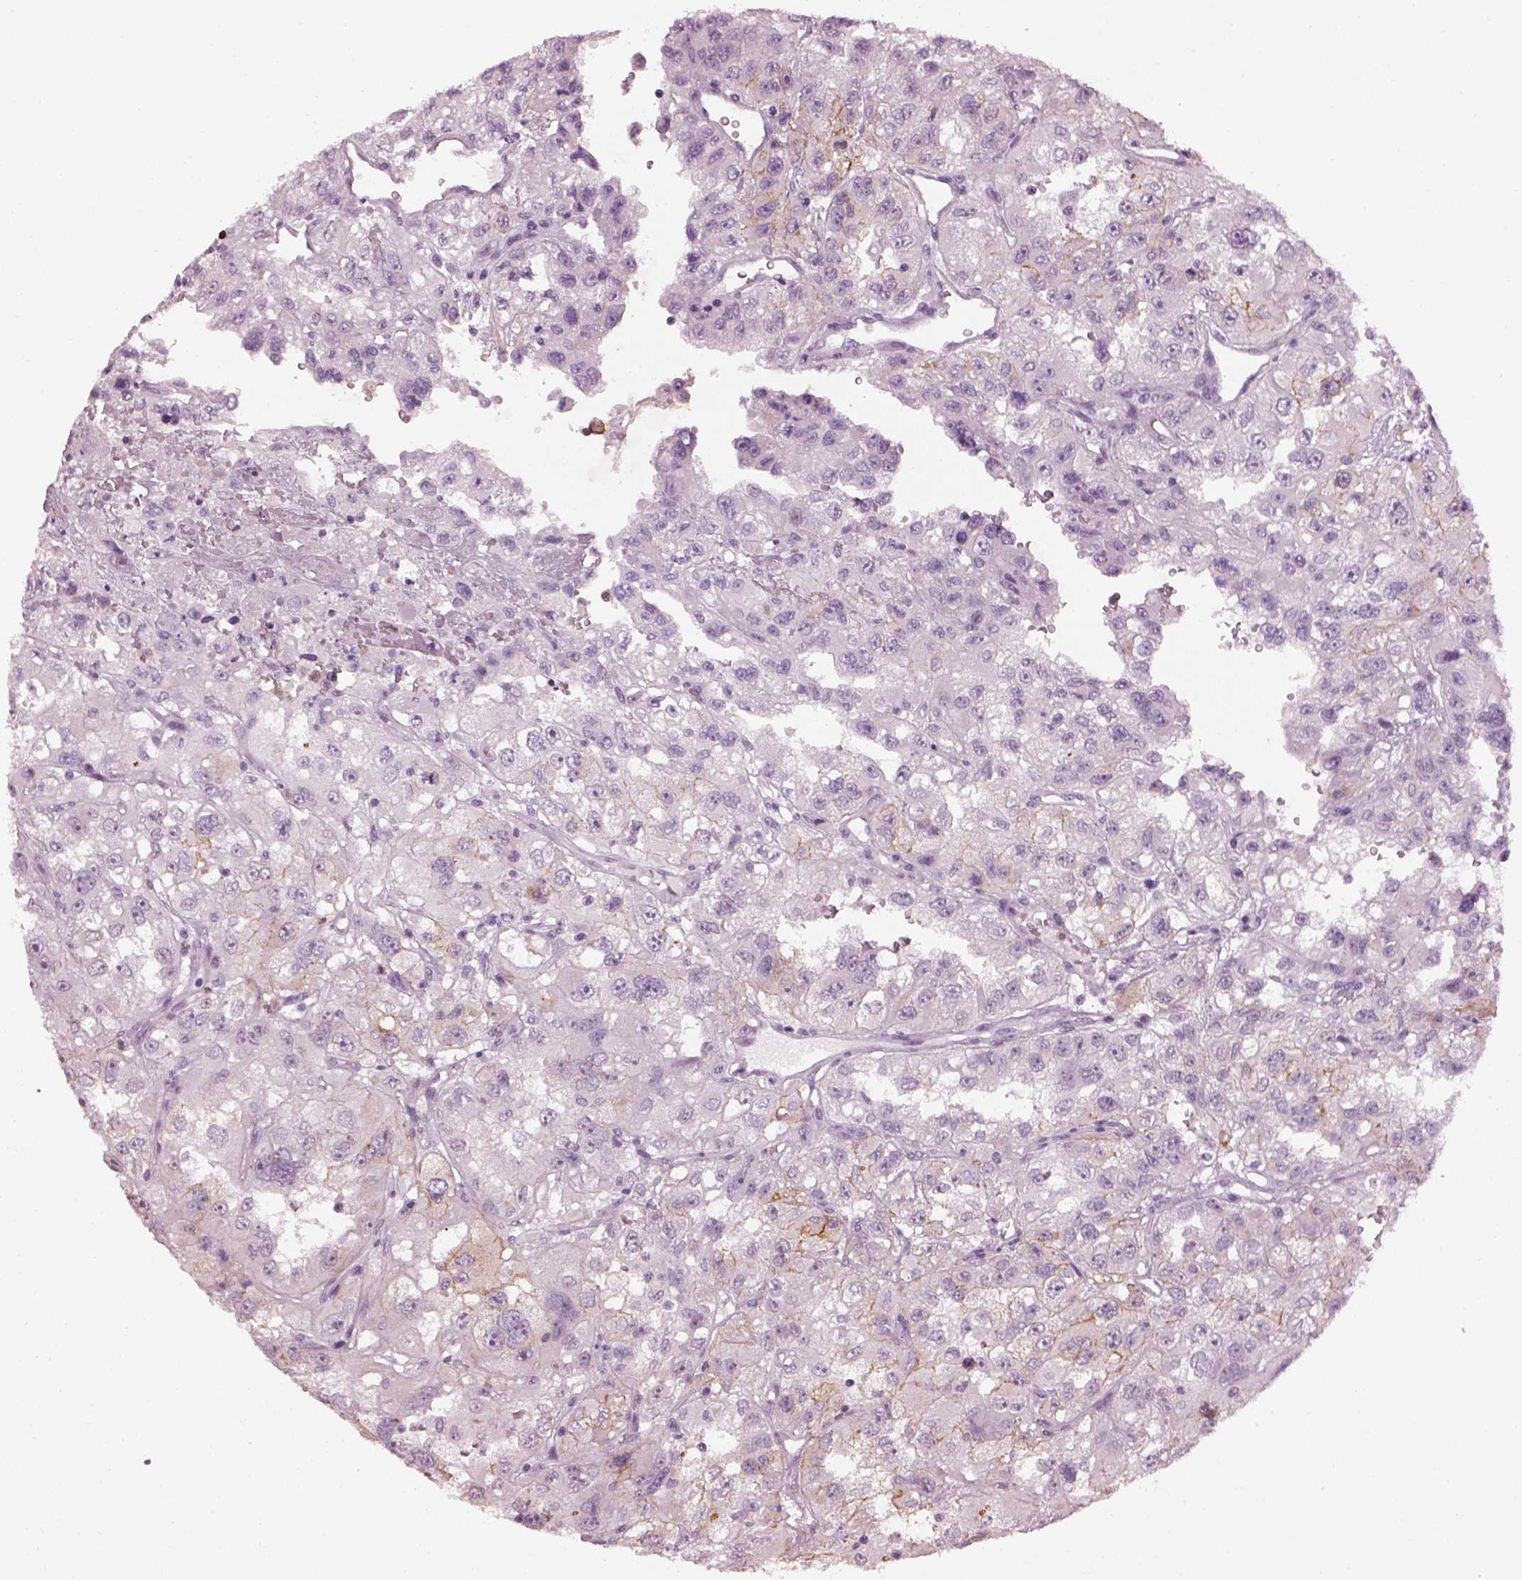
{"staining": {"intensity": "negative", "quantity": "none", "location": "none"}, "tissue": "renal cancer", "cell_type": "Tumor cells", "image_type": "cancer", "snomed": [{"axis": "morphology", "description": "Adenocarcinoma, NOS"}, {"axis": "topography", "description": "Kidney"}], "caption": "Human adenocarcinoma (renal) stained for a protein using IHC reveals no staining in tumor cells.", "gene": "ADGRG2", "patient": {"sex": "male", "age": 64}}